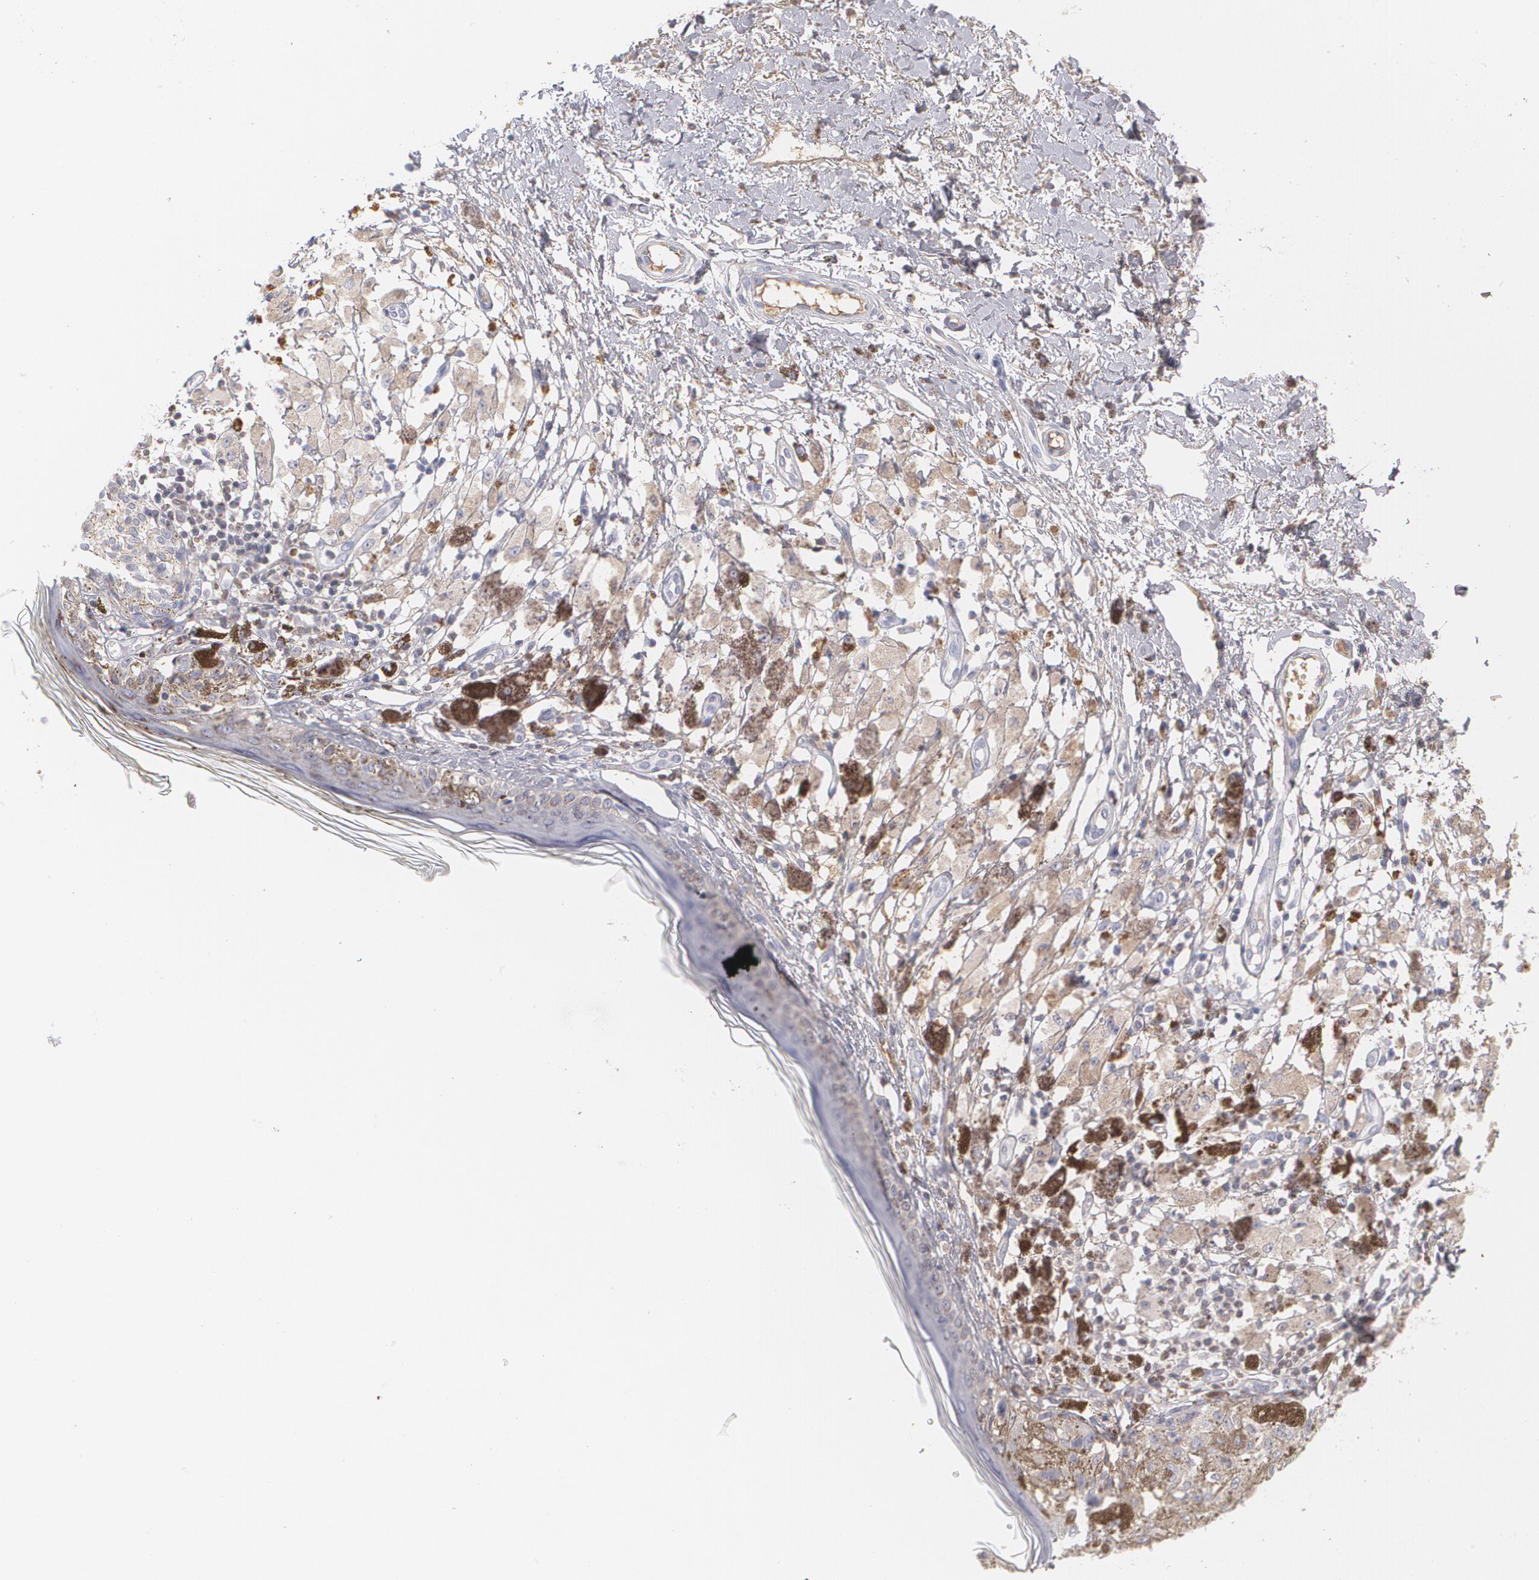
{"staining": {"intensity": "negative", "quantity": "none", "location": "none"}, "tissue": "melanoma", "cell_type": "Tumor cells", "image_type": "cancer", "snomed": [{"axis": "morphology", "description": "Malignant melanoma, NOS"}, {"axis": "topography", "description": "Skin"}], "caption": "An immunohistochemistry (IHC) photomicrograph of malignant melanoma is shown. There is no staining in tumor cells of malignant melanoma. (DAB IHC visualized using brightfield microscopy, high magnification).", "gene": "SERPINA1", "patient": {"sex": "male", "age": 88}}